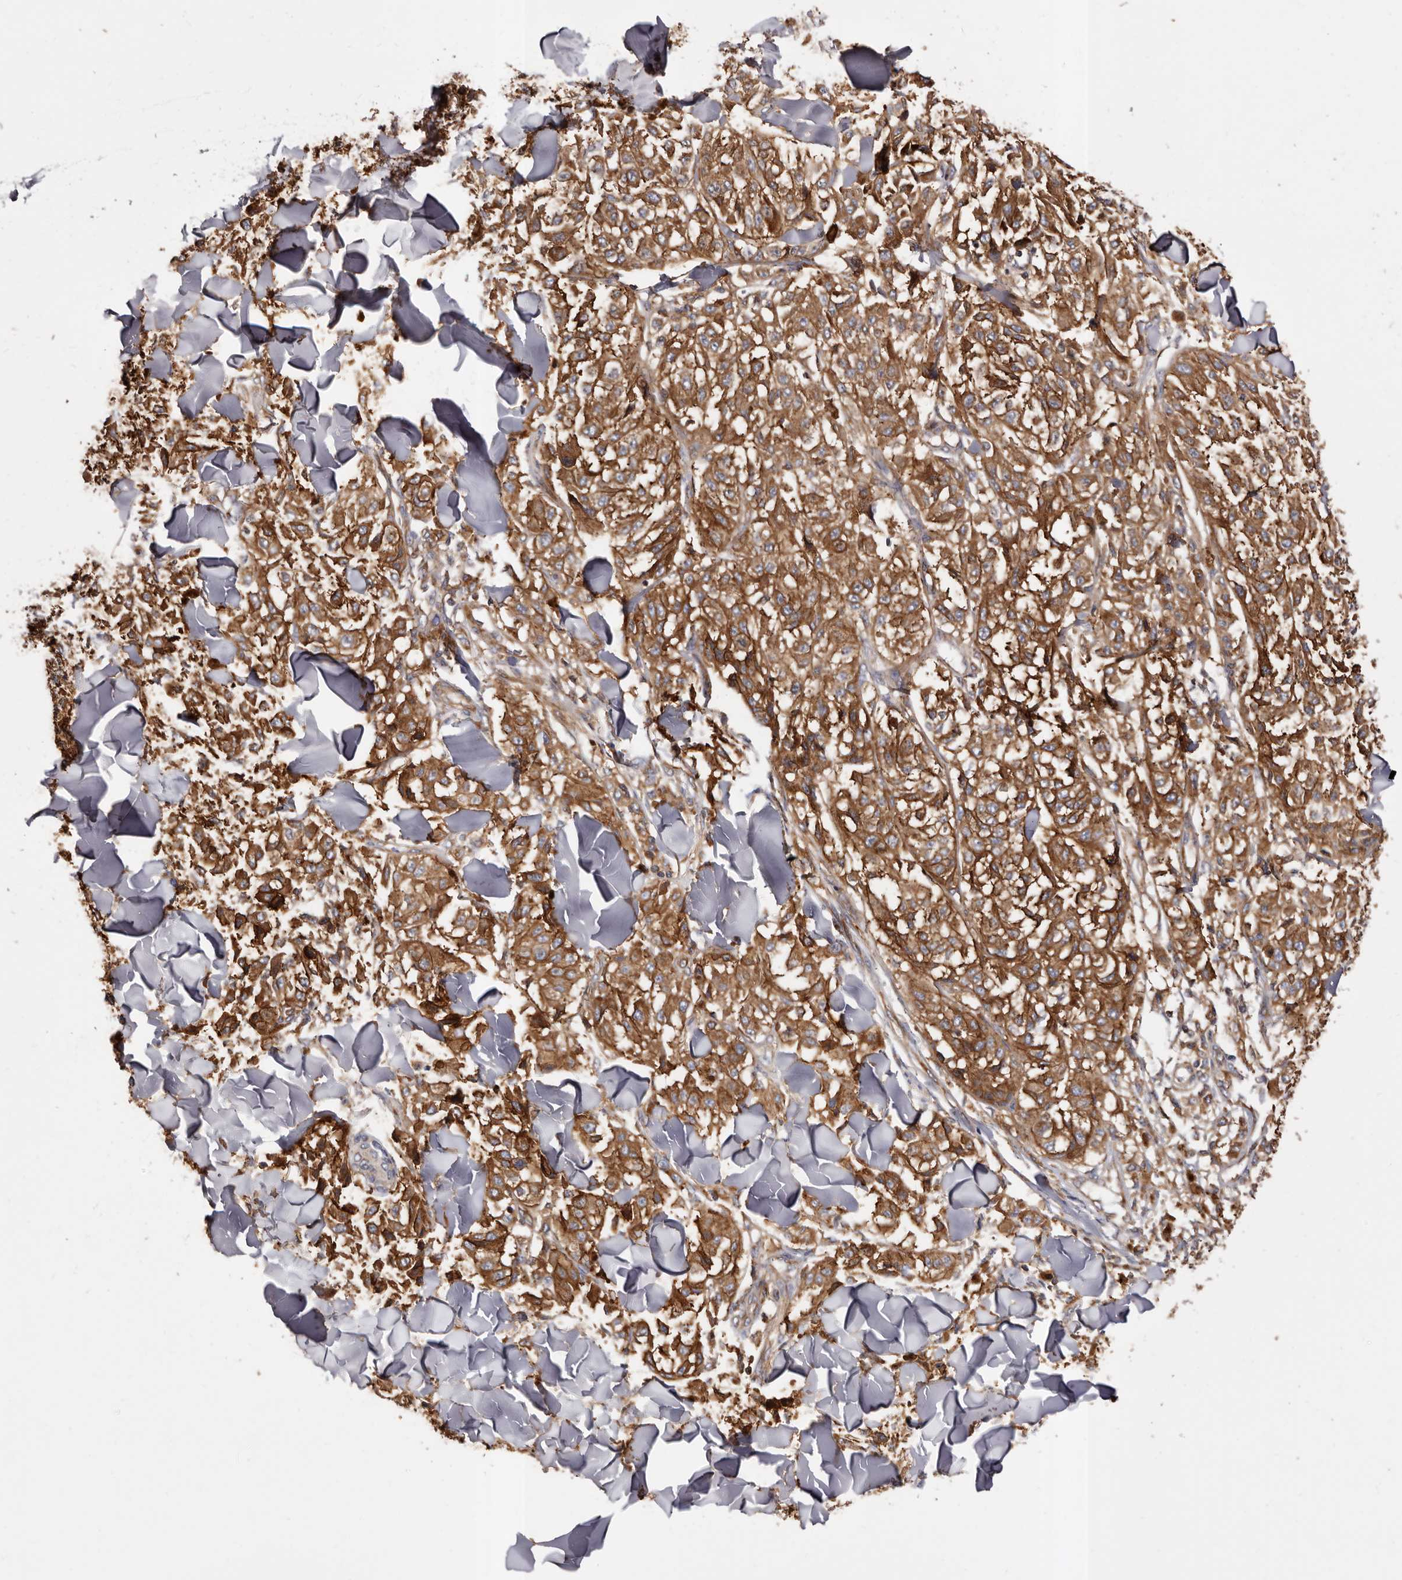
{"staining": {"intensity": "moderate", "quantity": ">75%", "location": "cytoplasmic/membranous"}, "tissue": "melanoma", "cell_type": "Tumor cells", "image_type": "cancer", "snomed": [{"axis": "morphology", "description": "Malignant melanoma, NOS"}, {"axis": "topography", "description": "Skin"}], "caption": "IHC micrograph of melanoma stained for a protein (brown), which reveals medium levels of moderate cytoplasmic/membranous positivity in about >75% of tumor cells.", "gene": "COQ8B", "patient": {"sex": "female", "age": 64}}